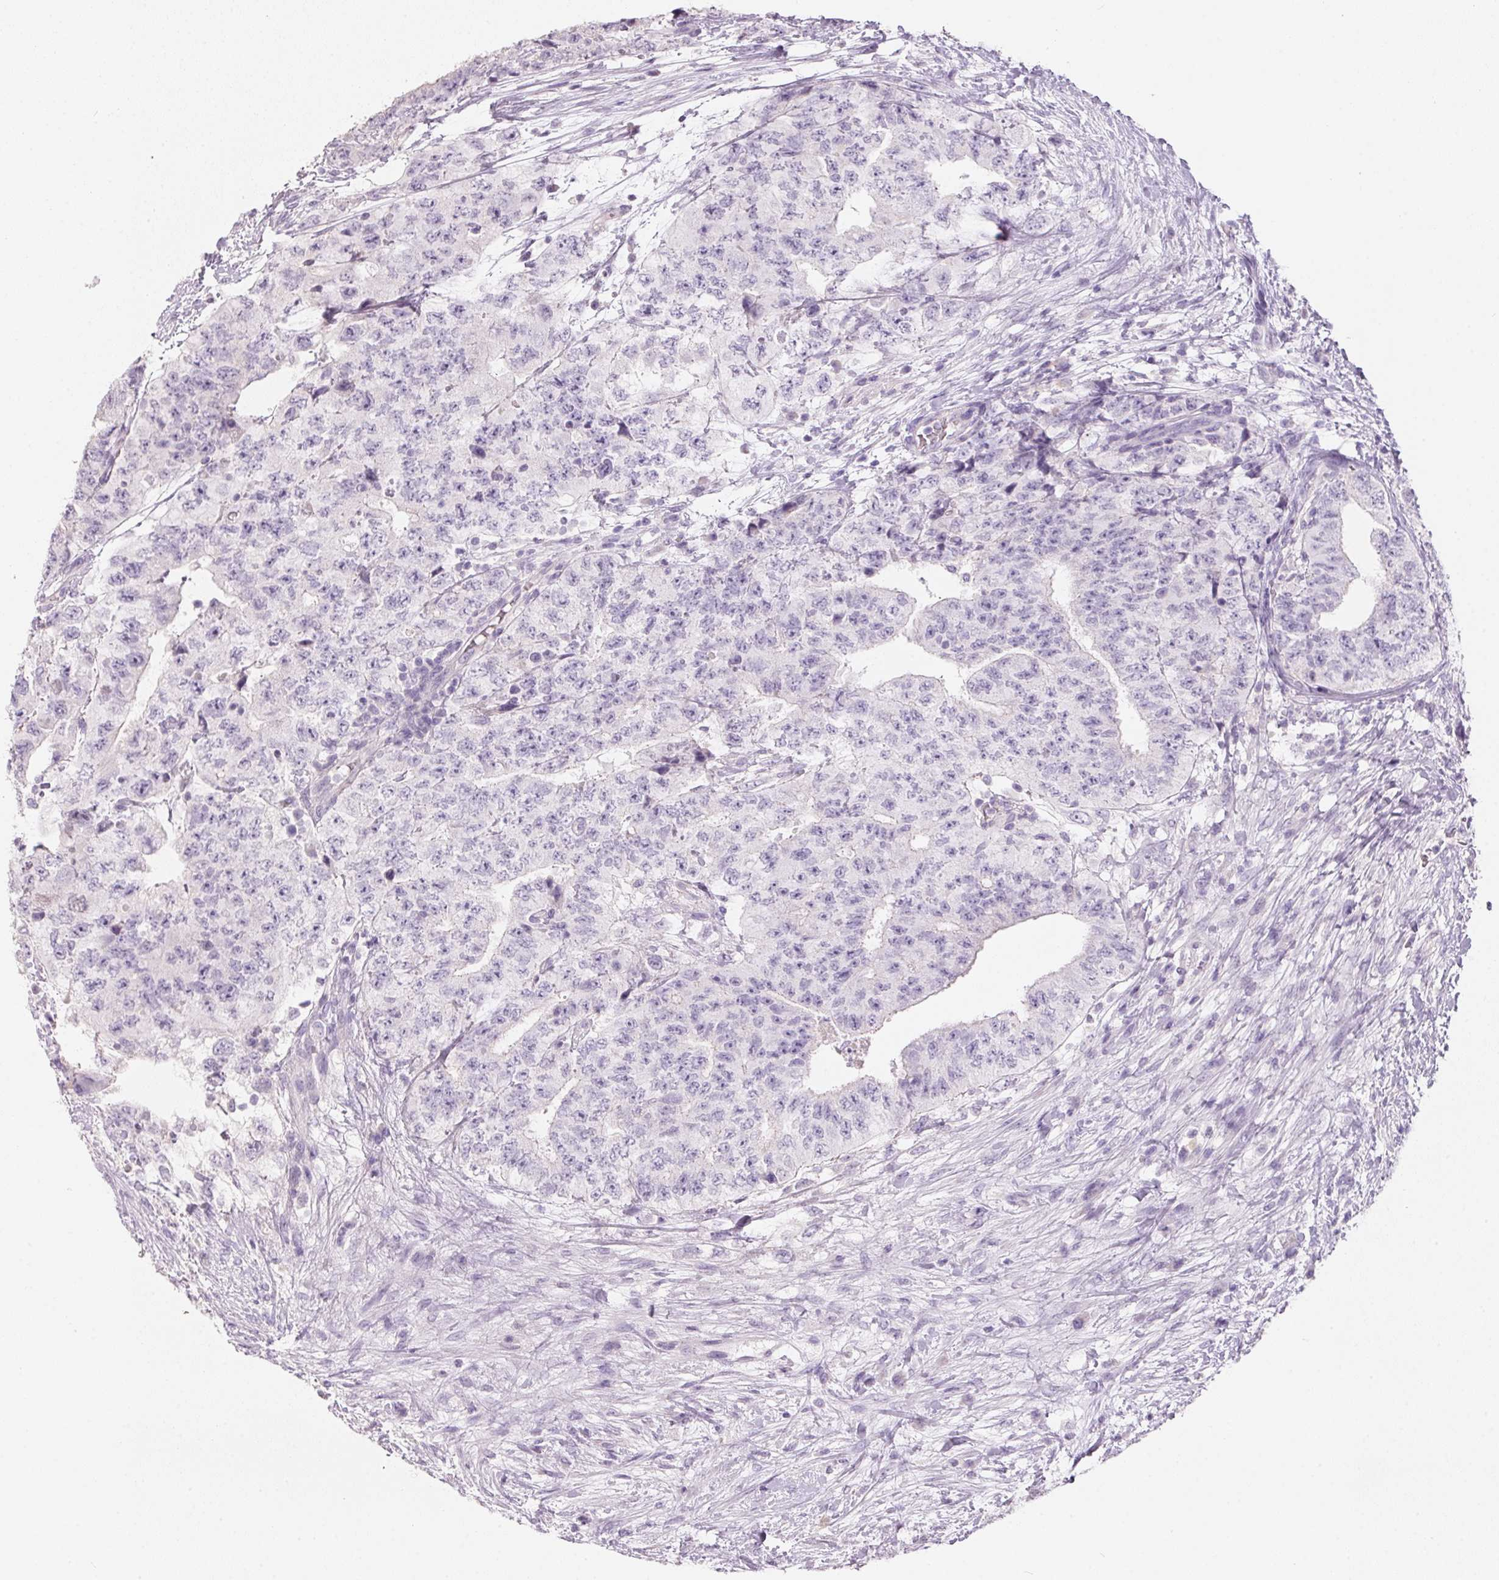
{"staining": {"intensity": "negative", "quantity": "none", "location": "none"}, "tissue": "testis cancer", "cell_type": "Tumor cells", "image_type": "cancer", "snomed": [{"axis": "morphology", "description": "Carcinoma, Embryonal, NOS"}, {"axis": "topography", "description": "Testis"}], "caption": "DAB immunohistochemical staining of human testis cancer displays no significant expression in tumor cells. (Stains: DAB IHC with hematoxylin counter stain, Microscopy: brightfield microscopy at high magnification).", "gene": "HSD17B1", "patient": {"sex": "male", "age": 24}}